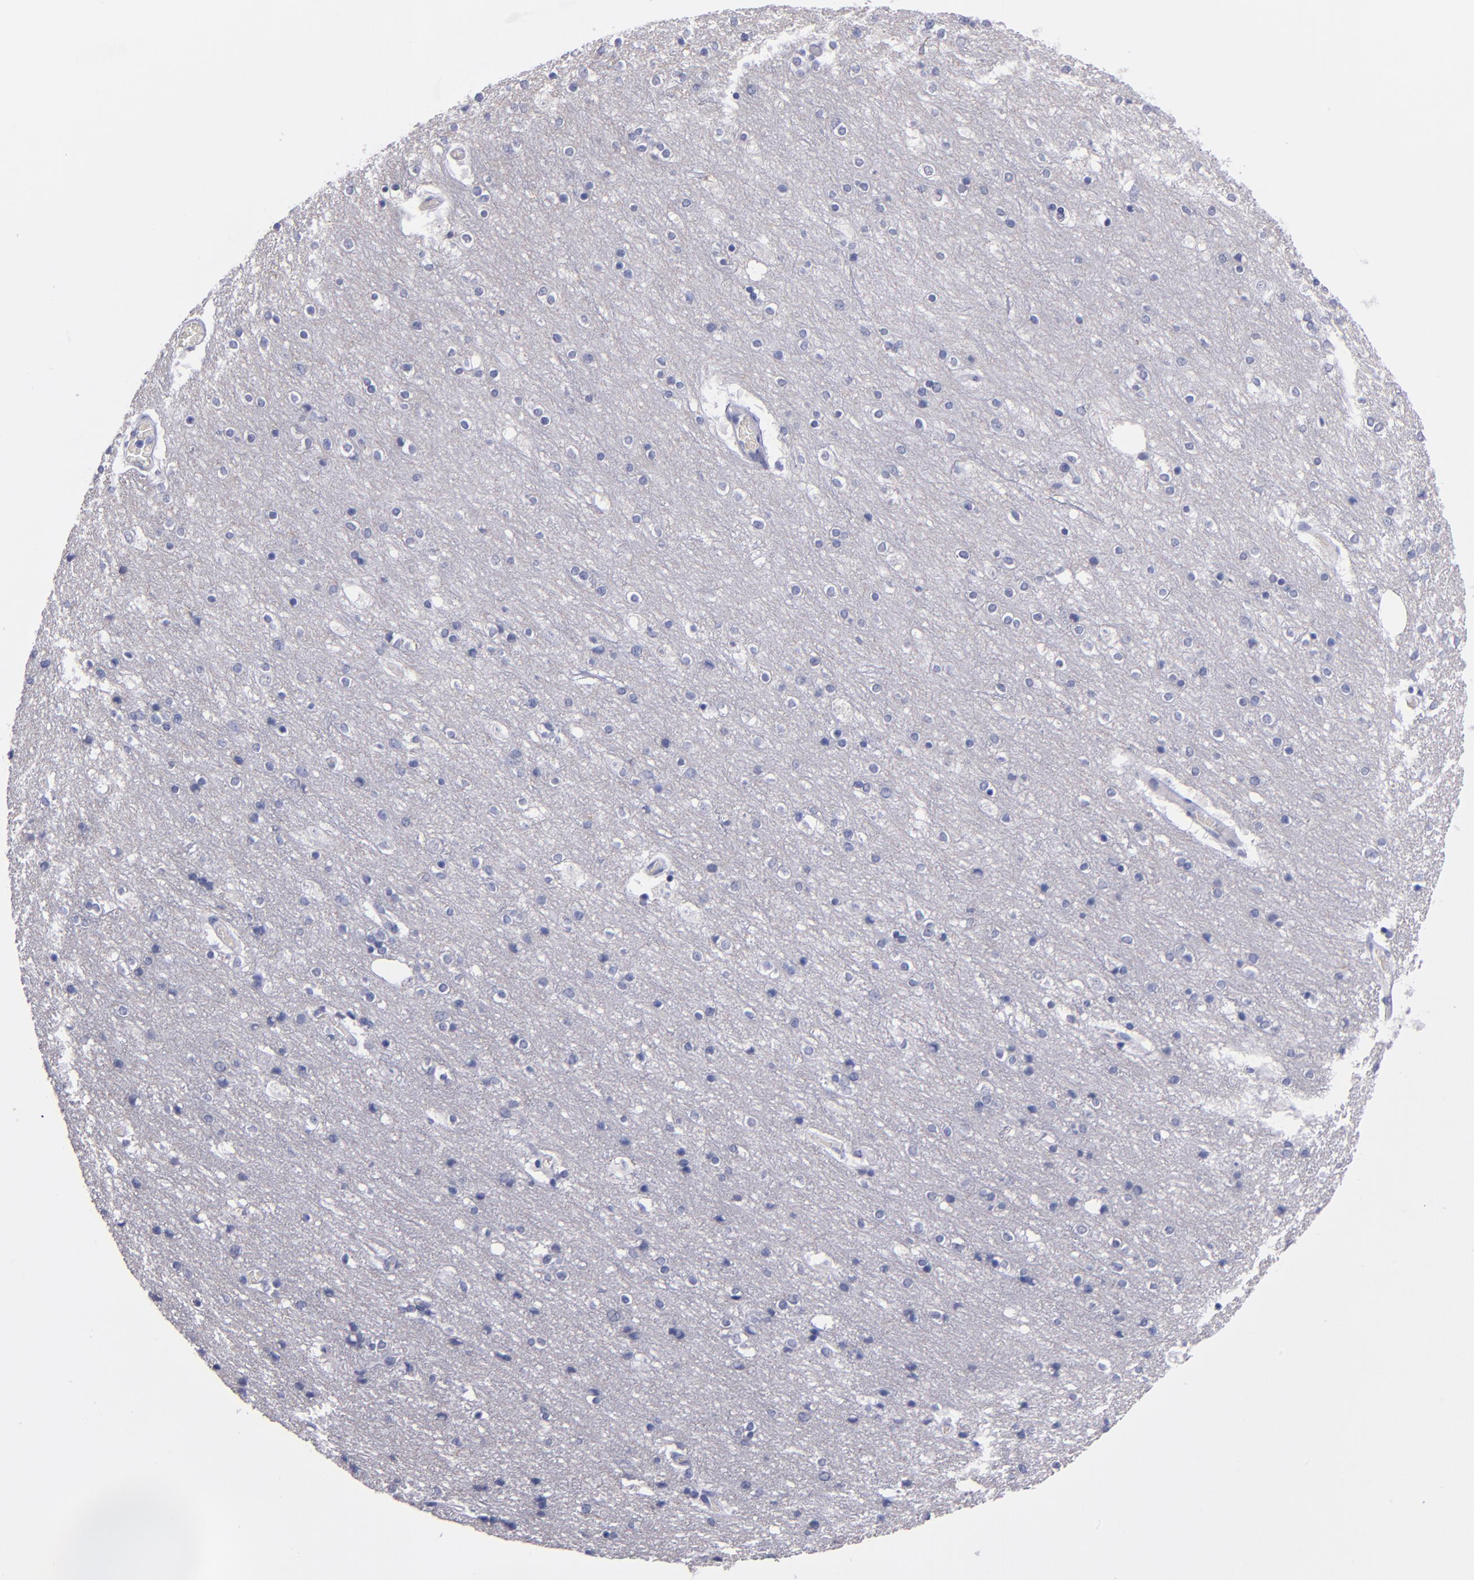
{"staining": {"intensity": "negative", "quantity": "none", "location": "none"}, "tissue": "cerebral cortex", "cell_type": "Endothelial cells", "image_type": "normal", "snomed": [{"axis": "morphology", "description": "Normal tissue, NOS"}, {"axis": "topography", "description": "Cerebral cortex"}], "caption": "This photomicrograph is of unremarkable cerebral cortex stained with immunohistochemistry (IHC) to label a protein in brown with the nuclei are counter-stained blue. There is no expression in endothelial cells.", "gene": "HNF1B", "patient": {"sex": "female", "age": 54}}